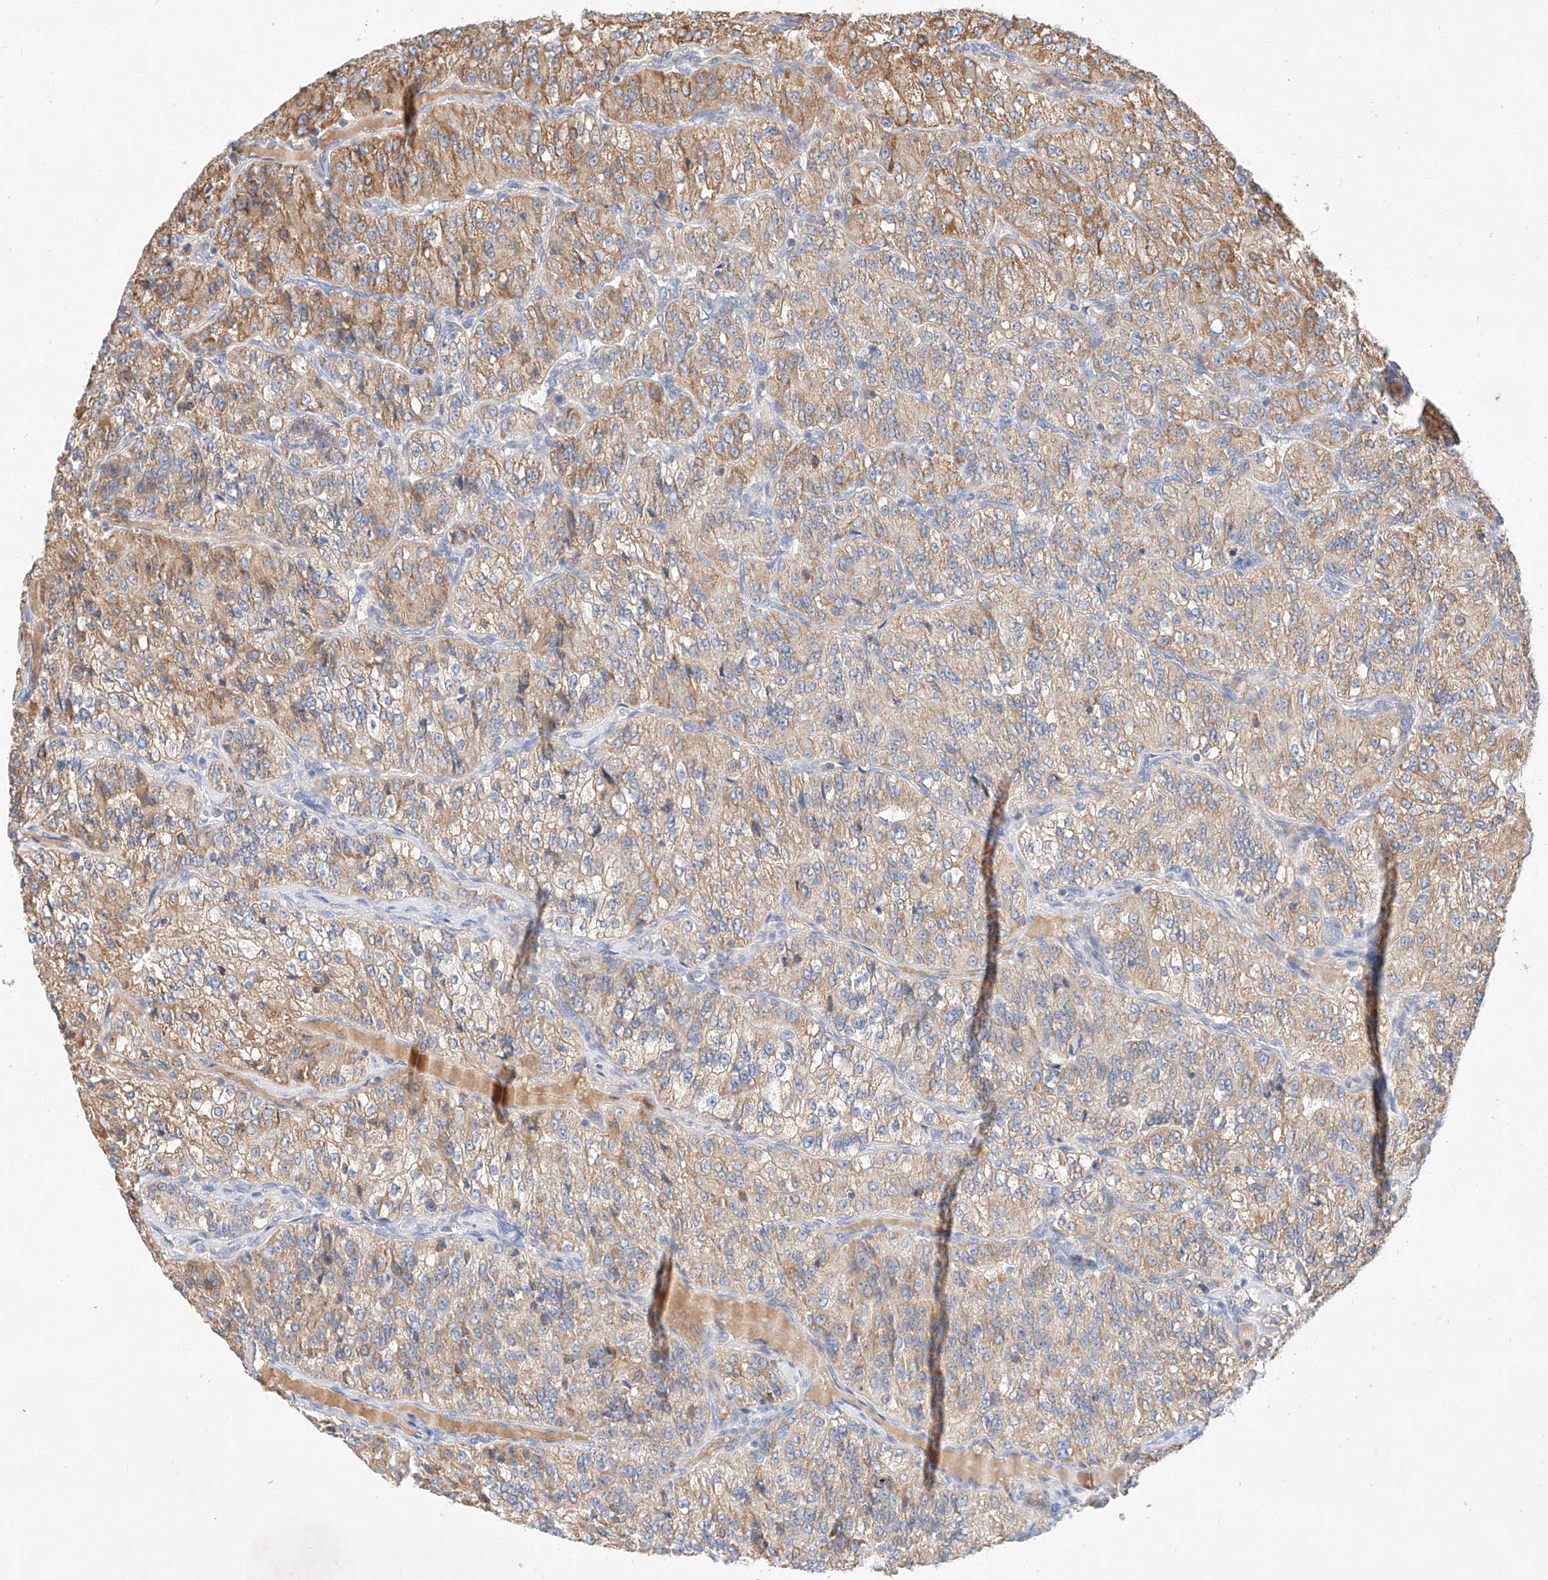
{"staining": {"intensity": "moderate", "quantity": ">75%", "location": "cytoplasmic/membranous"}, "tissue": "renal cancer", "cell_type": "Tumor cells", "image_type": "cancer", "snomed": [{"axis": "morphology", "description": "Adenocarcinoma, NOS"}, {"axis": "topography", "description": "Kidney"}], "caption": "Immunohistochemistry histopathology image of neoplastic tissue: human renal adenocarcinoma stained using IHC reveals medium levels of moderate protein expression localized specifically in the cytoplasmic/membranous of tumor cells, appearing as a cytoplasmic/membranous brown color.", "gene": "C6orf118", "patient": {"sex": "female", "age": 63}}